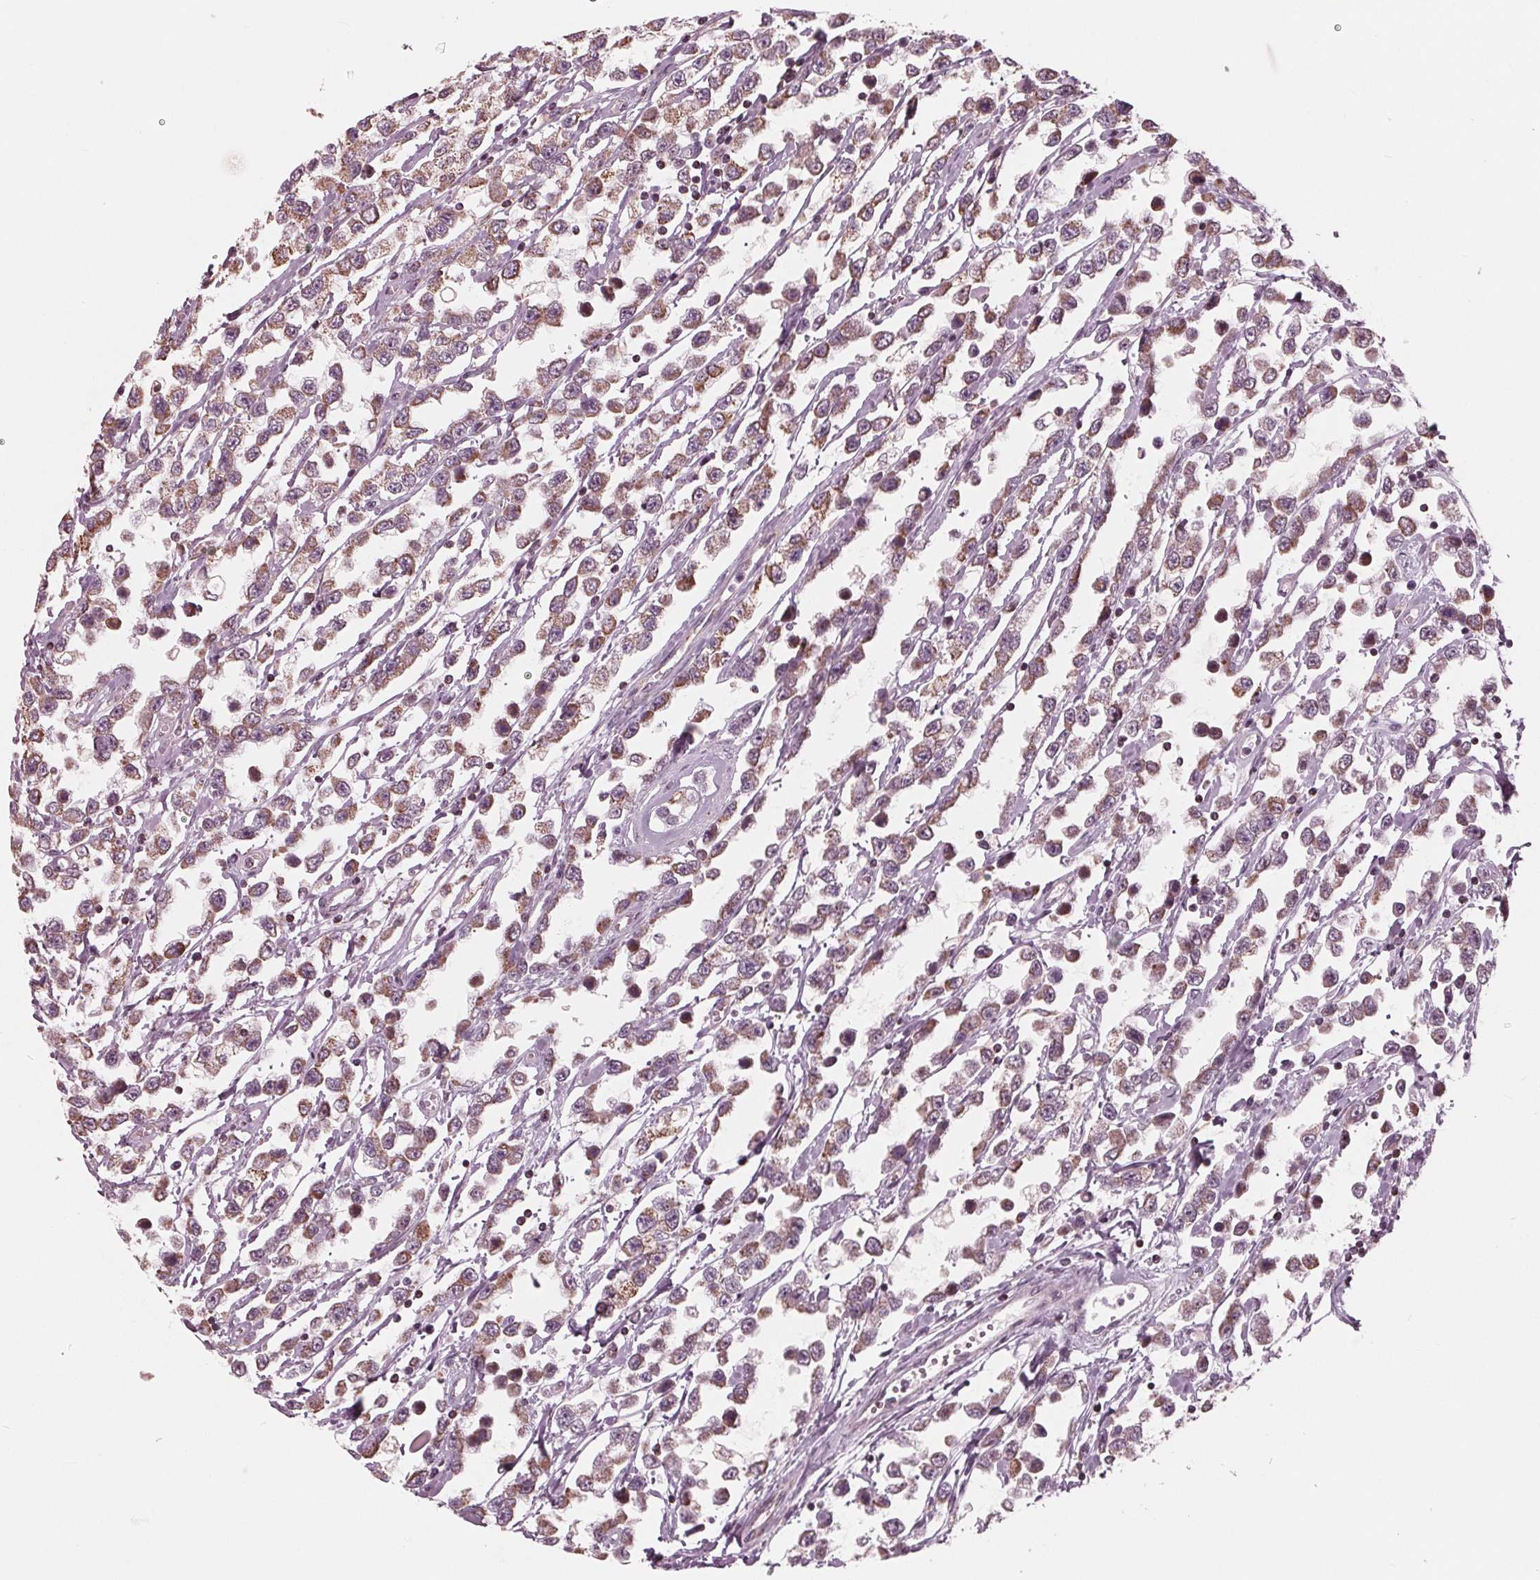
{"staining": {"intensity": "moderate", "quantity": "25%-75%", "location": "cytoplasmic/membranous"}, "tissue": "testis cancer", "cell_type": "Tumor cells", "image_type": "cancer", "snomed": [{"axis": "morphology", "description": "Seminoma, NOS"}, {"axis": "topography", "description": "Testis"}], "caption": "The photomicrograph displays immunohistochemical staining of testis cancer. There is moderate cytoplasmic/membranous staining is seen in approximately 25%-75% of tumor cells.", "gene": "DCAF4L2", "patient": {"sex": "male", "age": 34}}